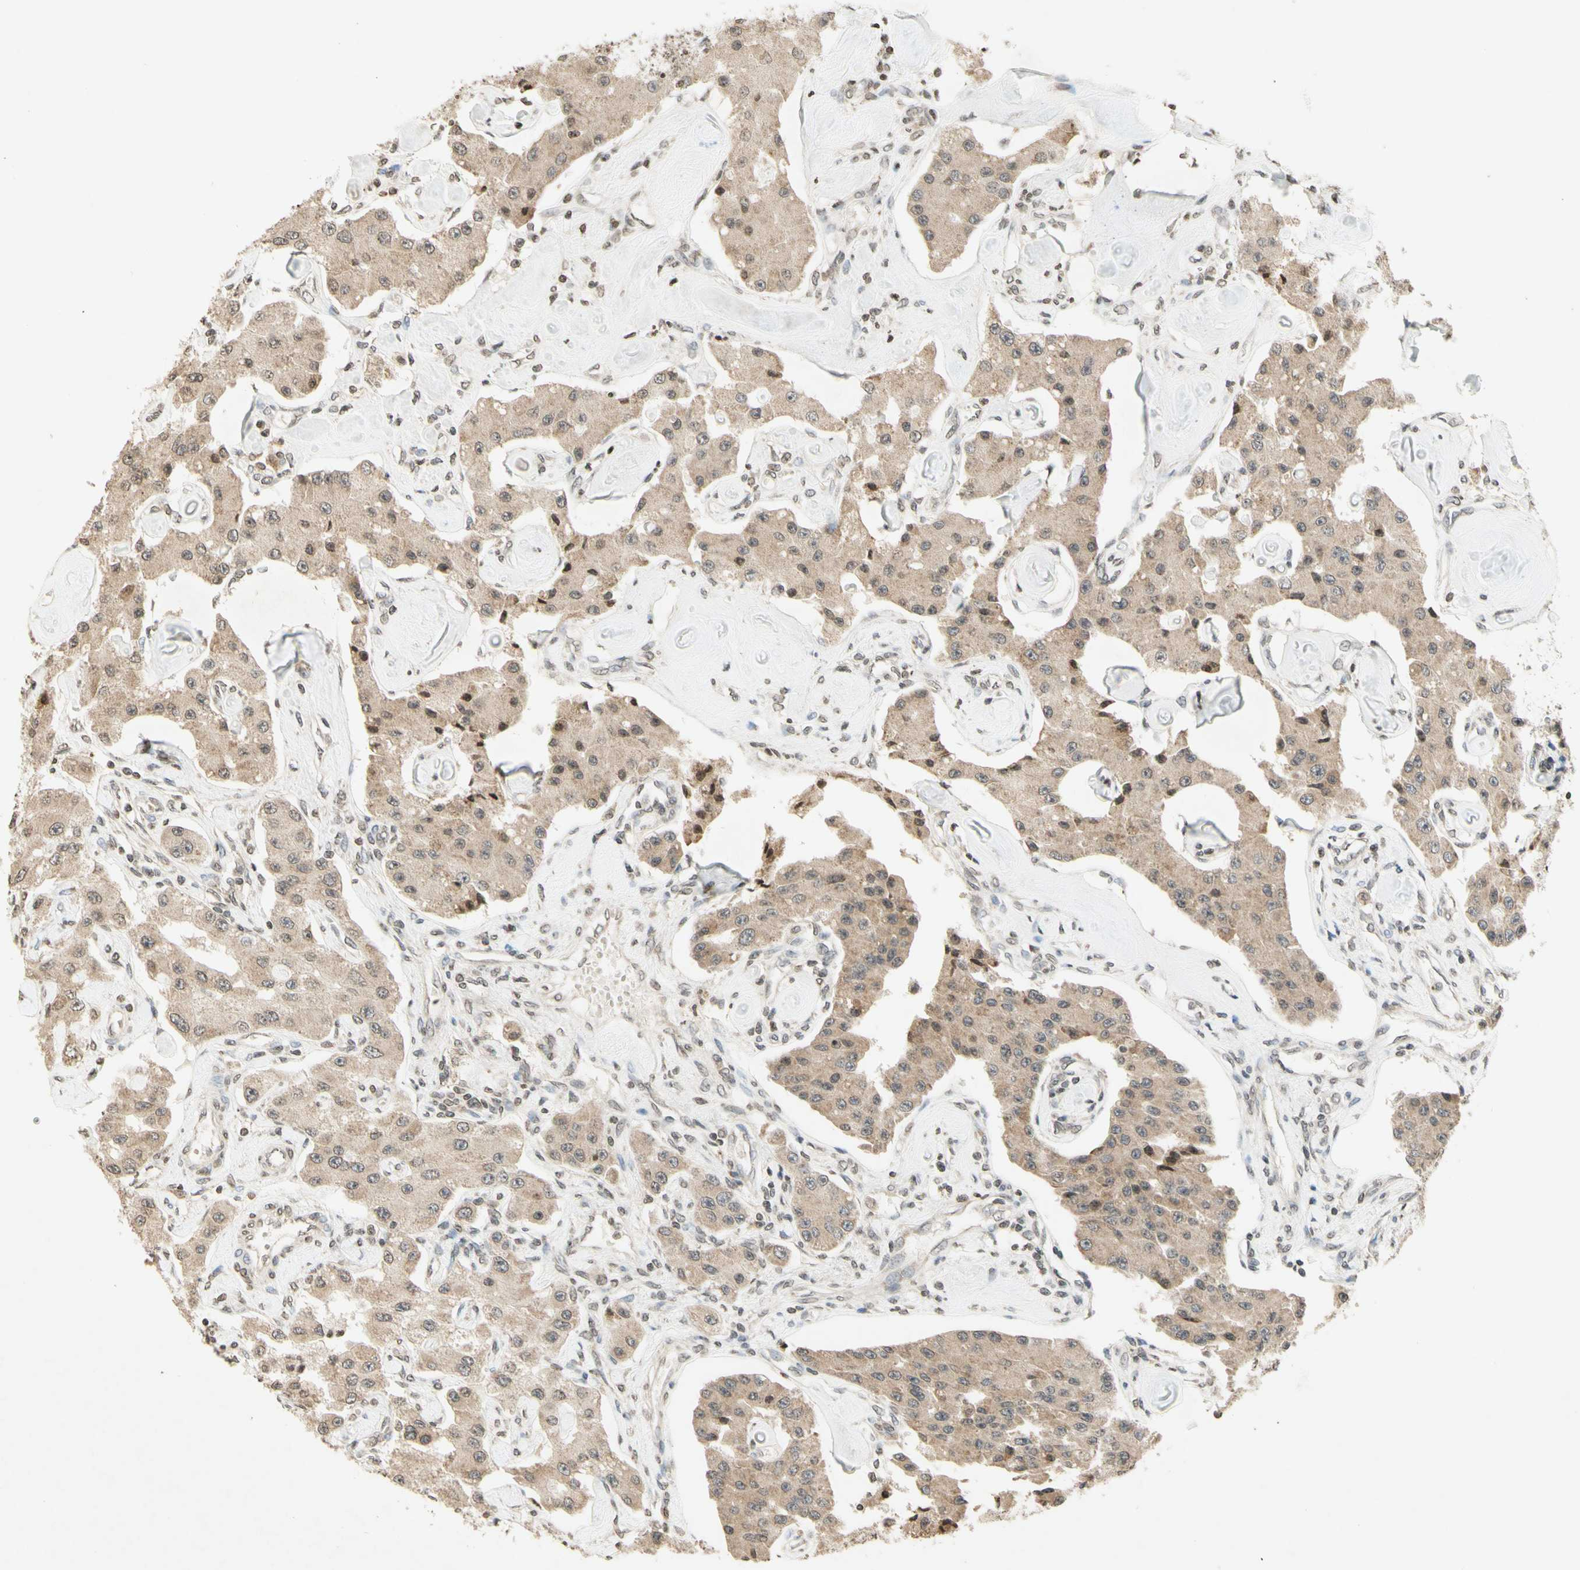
{"staining": {"intensity": "weak", "quantity": ">75%", "location": "cytoplasmic/membranous,nuclear"}, "tissue": "carcinoid", "cell_type": "Tumor cells", "image_type": "cancer", "snomed": [{"axis": "morphology", "description": "Carcinoid, malignant, NOS"}, {"axis": "topography", "description": "Pancreas"}], "caption": "Tumor cells show low levels of weak cytoplasmic/membranous and nuclear staining in approximately >75% of cells in human malignant carcinoid. (Brightfield microscopy of DAB IHC at high magnification).", "gene": "CCNI", "patient": {"sex": "male", "age": 41}}